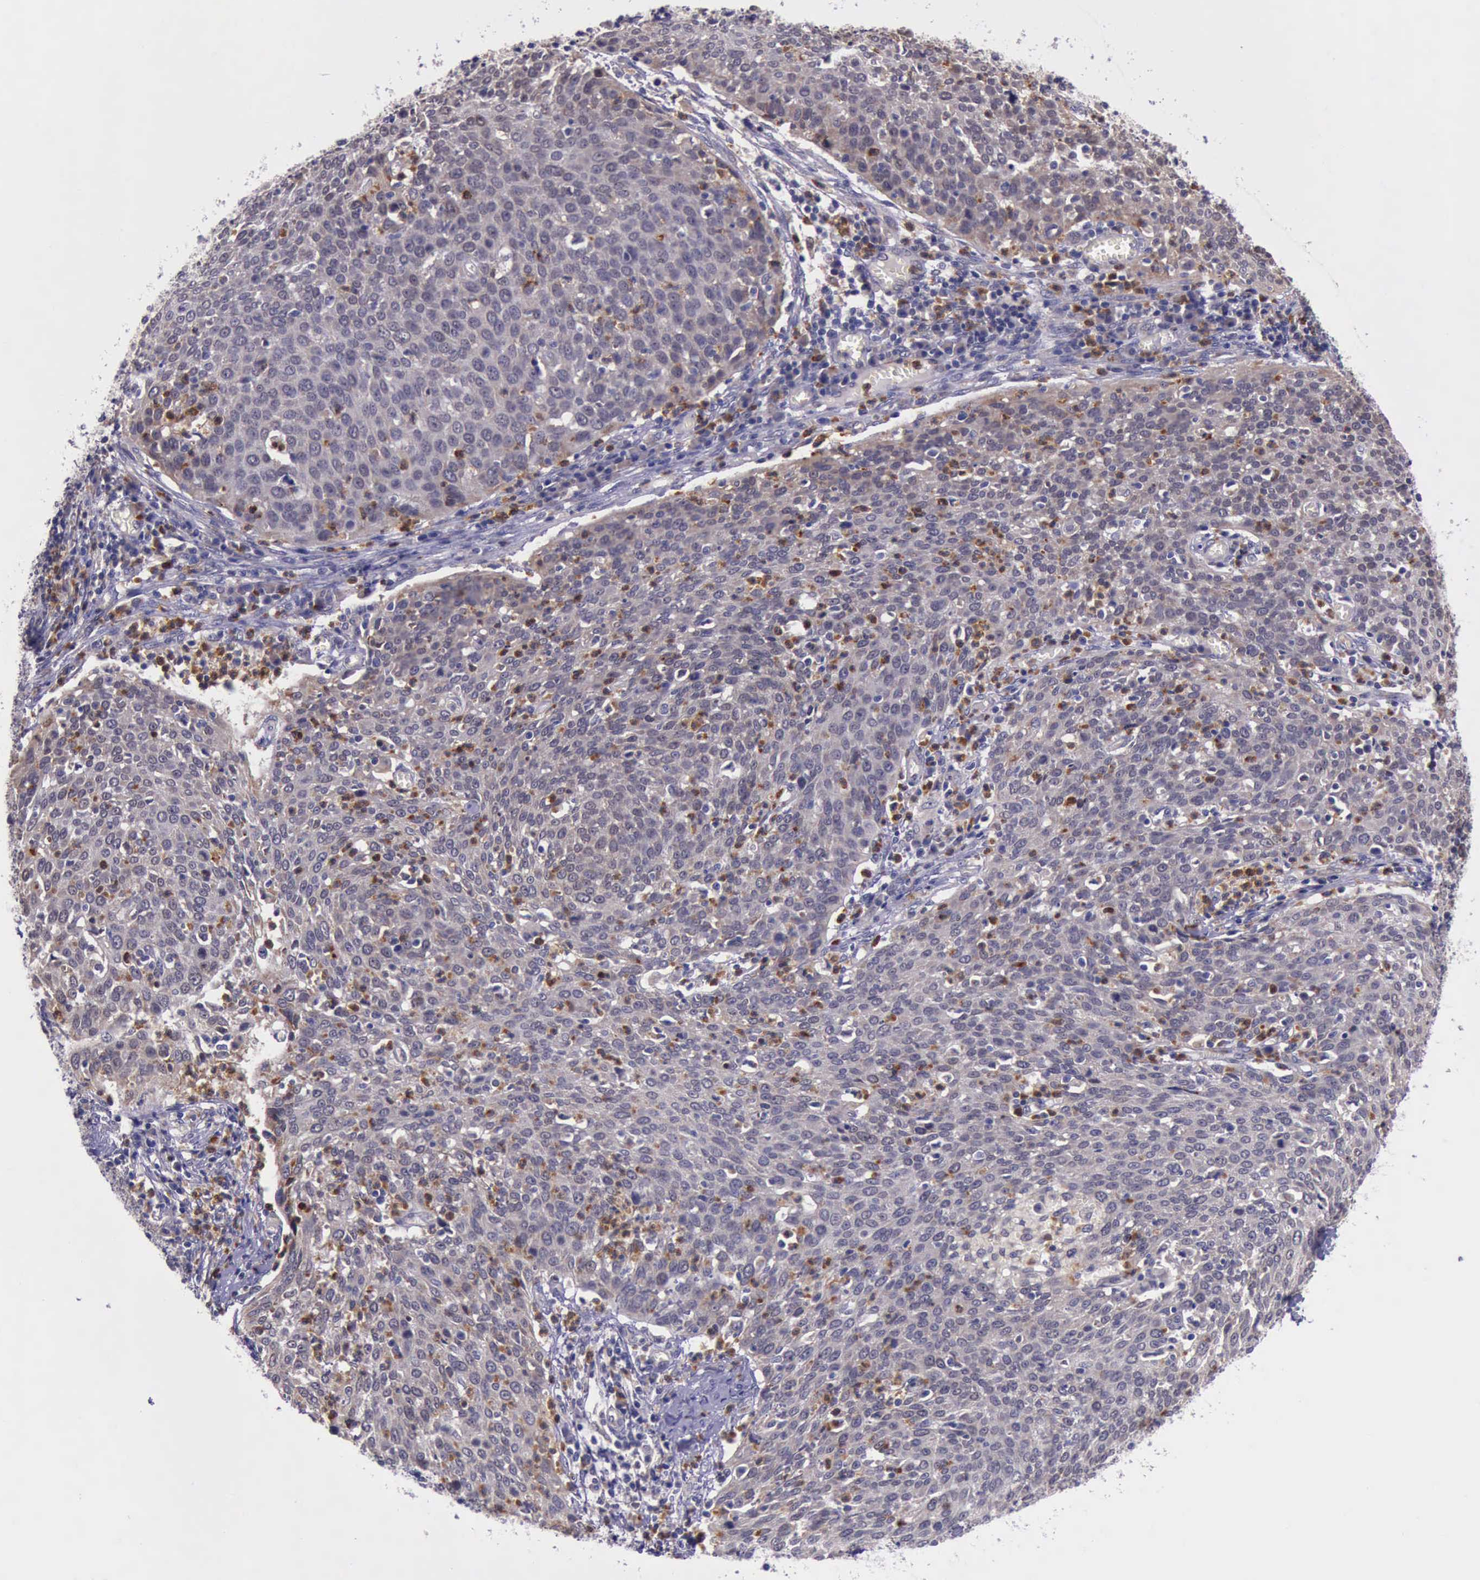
{"staining": {"intensity": "weak", "quantity": ">75%", "location": "cytoplasmic/membranous"}, "tissue": "cervical cancer", "cell_type": "Tumor cells", "image_type": "cancer", "snomed": [{"axis": "morphology", "description": "Squamous cell carcinoma, NOS"}, {"axis": "topography", "description": "Cervix"}], "caption": "Immunohistochemical staining of cervical cancer reveals low levels of weak cytoplasmic/membranous expression in approximately >75% of tumor cells. The protein of interest is shown in brown color, while the nuclei are stained blue.", "gene": "PLEK2", "patient": {"sex": "female", "age": 38}}